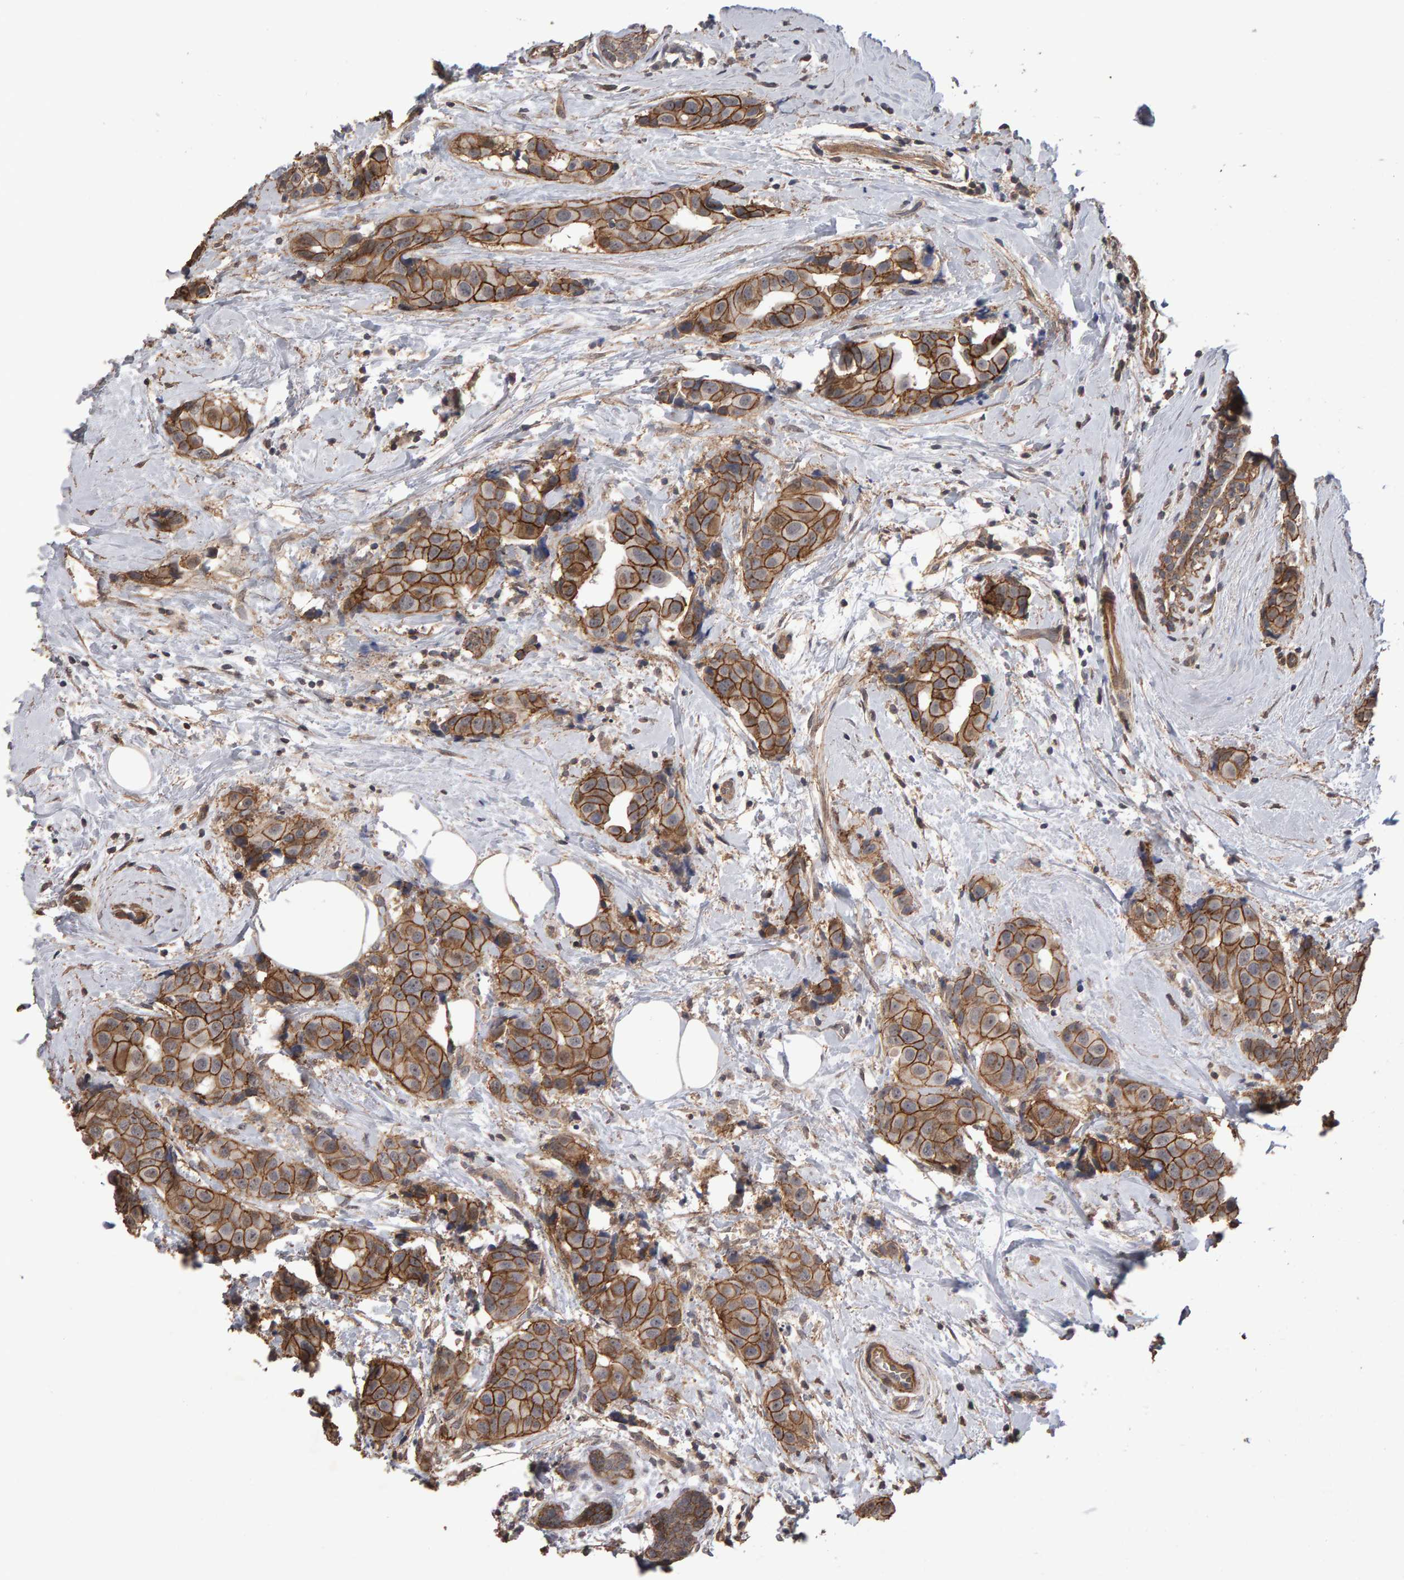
{"staining": {"intensity": "strong", "quantity": ">75%", "location": "cytoplasmic/membranous"}, "tissue": "breast cancer", "cell_type": "Tumor cells", "image_type": "cancer", "snomed": [{"axis": "morphology", "description": "Normal tissue, NOS"}, {"axis": "morphology", "description": "Duct carcinoma"}, {"axis": "topography", "description": "Breast"}], "caption": "An image showing strong cytoplasmic/membranous staining in approximately >75% of tumor cells in invasive ductal carcinoma (breast), as visualized by brown immunohistochemical staining.", "gene": "SCRIB", "patient": {"sex": "female", "age": 39}}